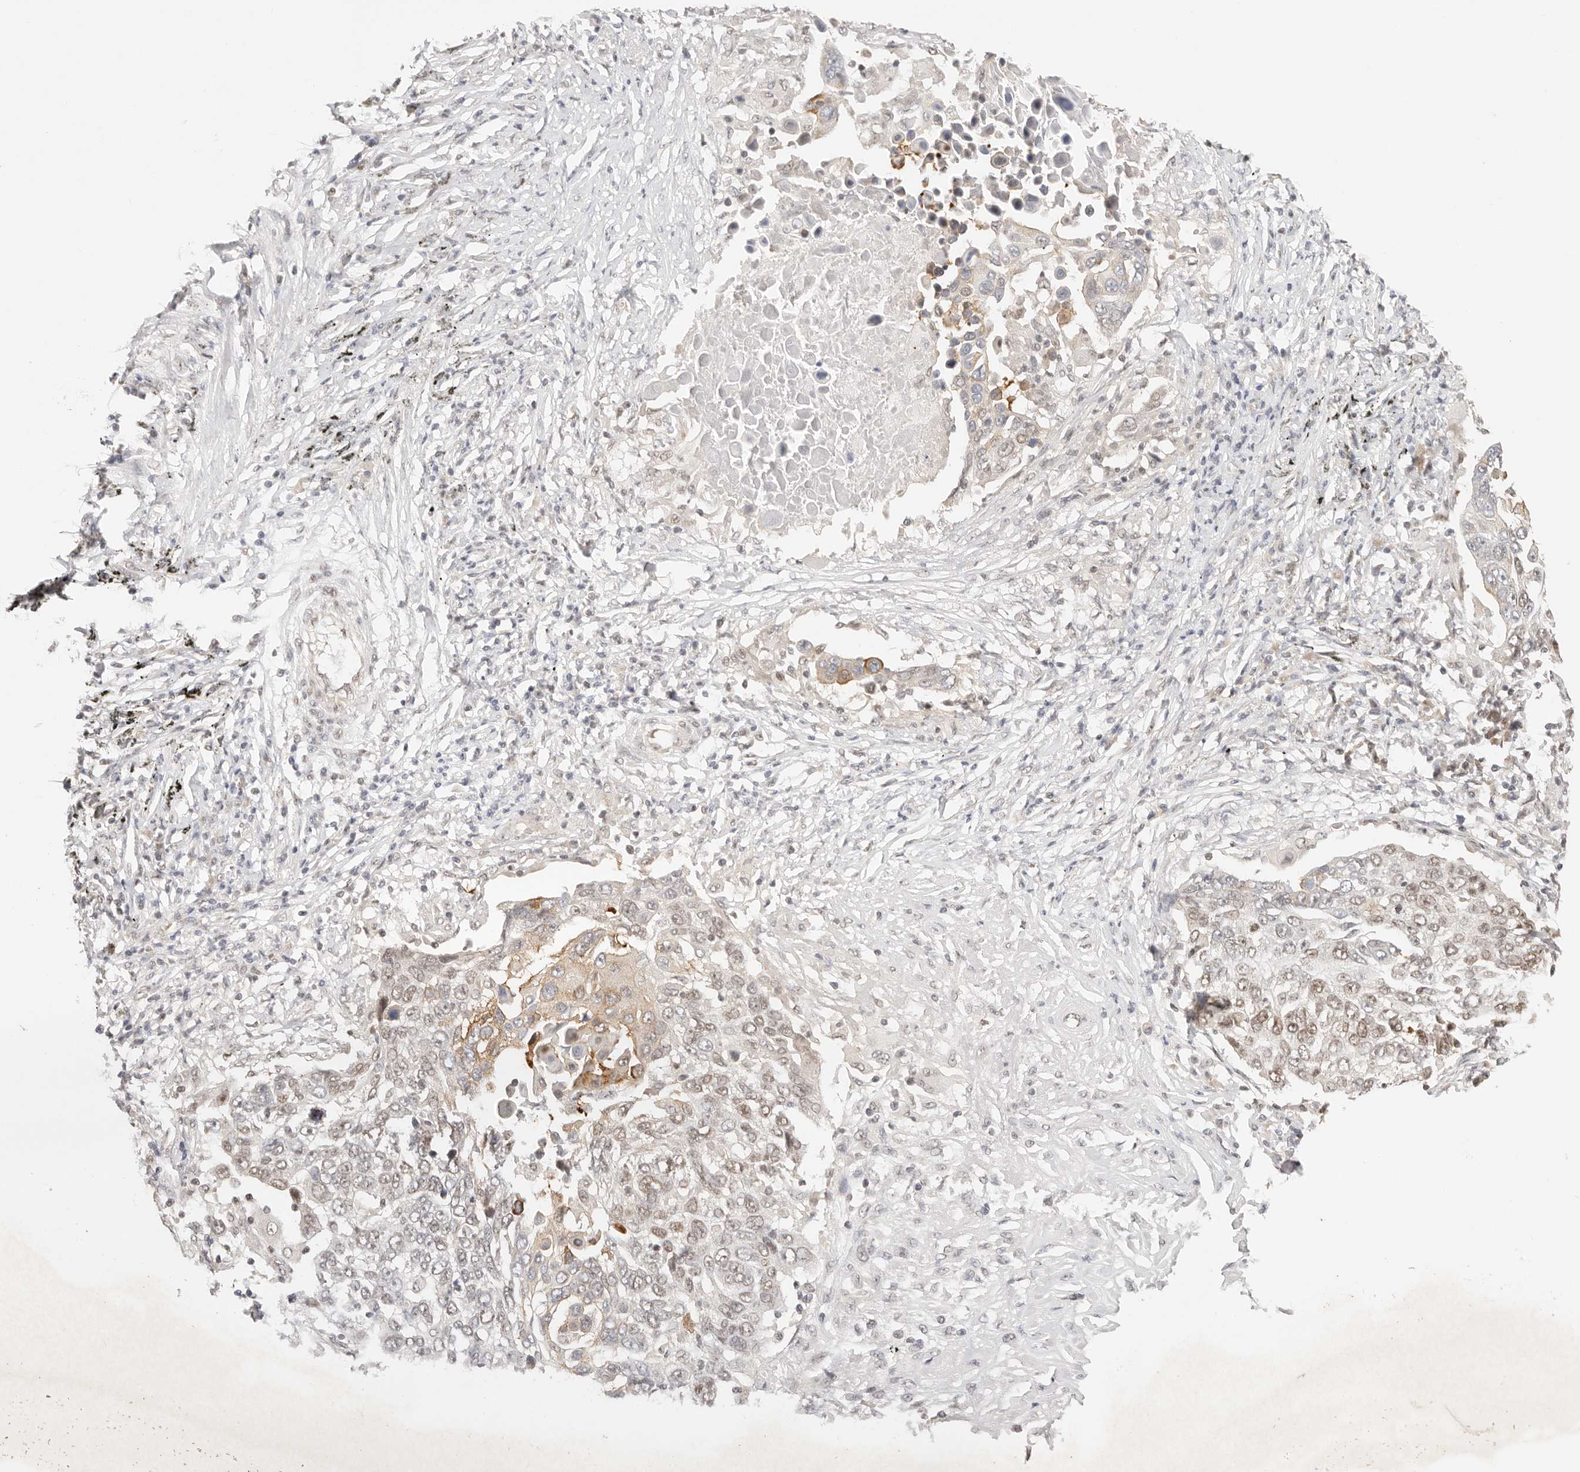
{"staining": {"intensity": "moderate", "quantity": "25%-75%", "location": "nuclear"}, "tissue": "lung cancer", "cell_type": "Tumor cells", "image_type": "cancer", "snomed": [{"axis": "morphology", "description": "Squamous cell carcinoma, NOS"}, {"axis": "topography", "description": "Lung"}], "caption": "This is an image of IHC staining of lung squamous cell carcinoma, which shows moderate staining in the nuclear of tumor cells.", "gene": "RFC3", "patient": {"sex": "male", "age": 66}}